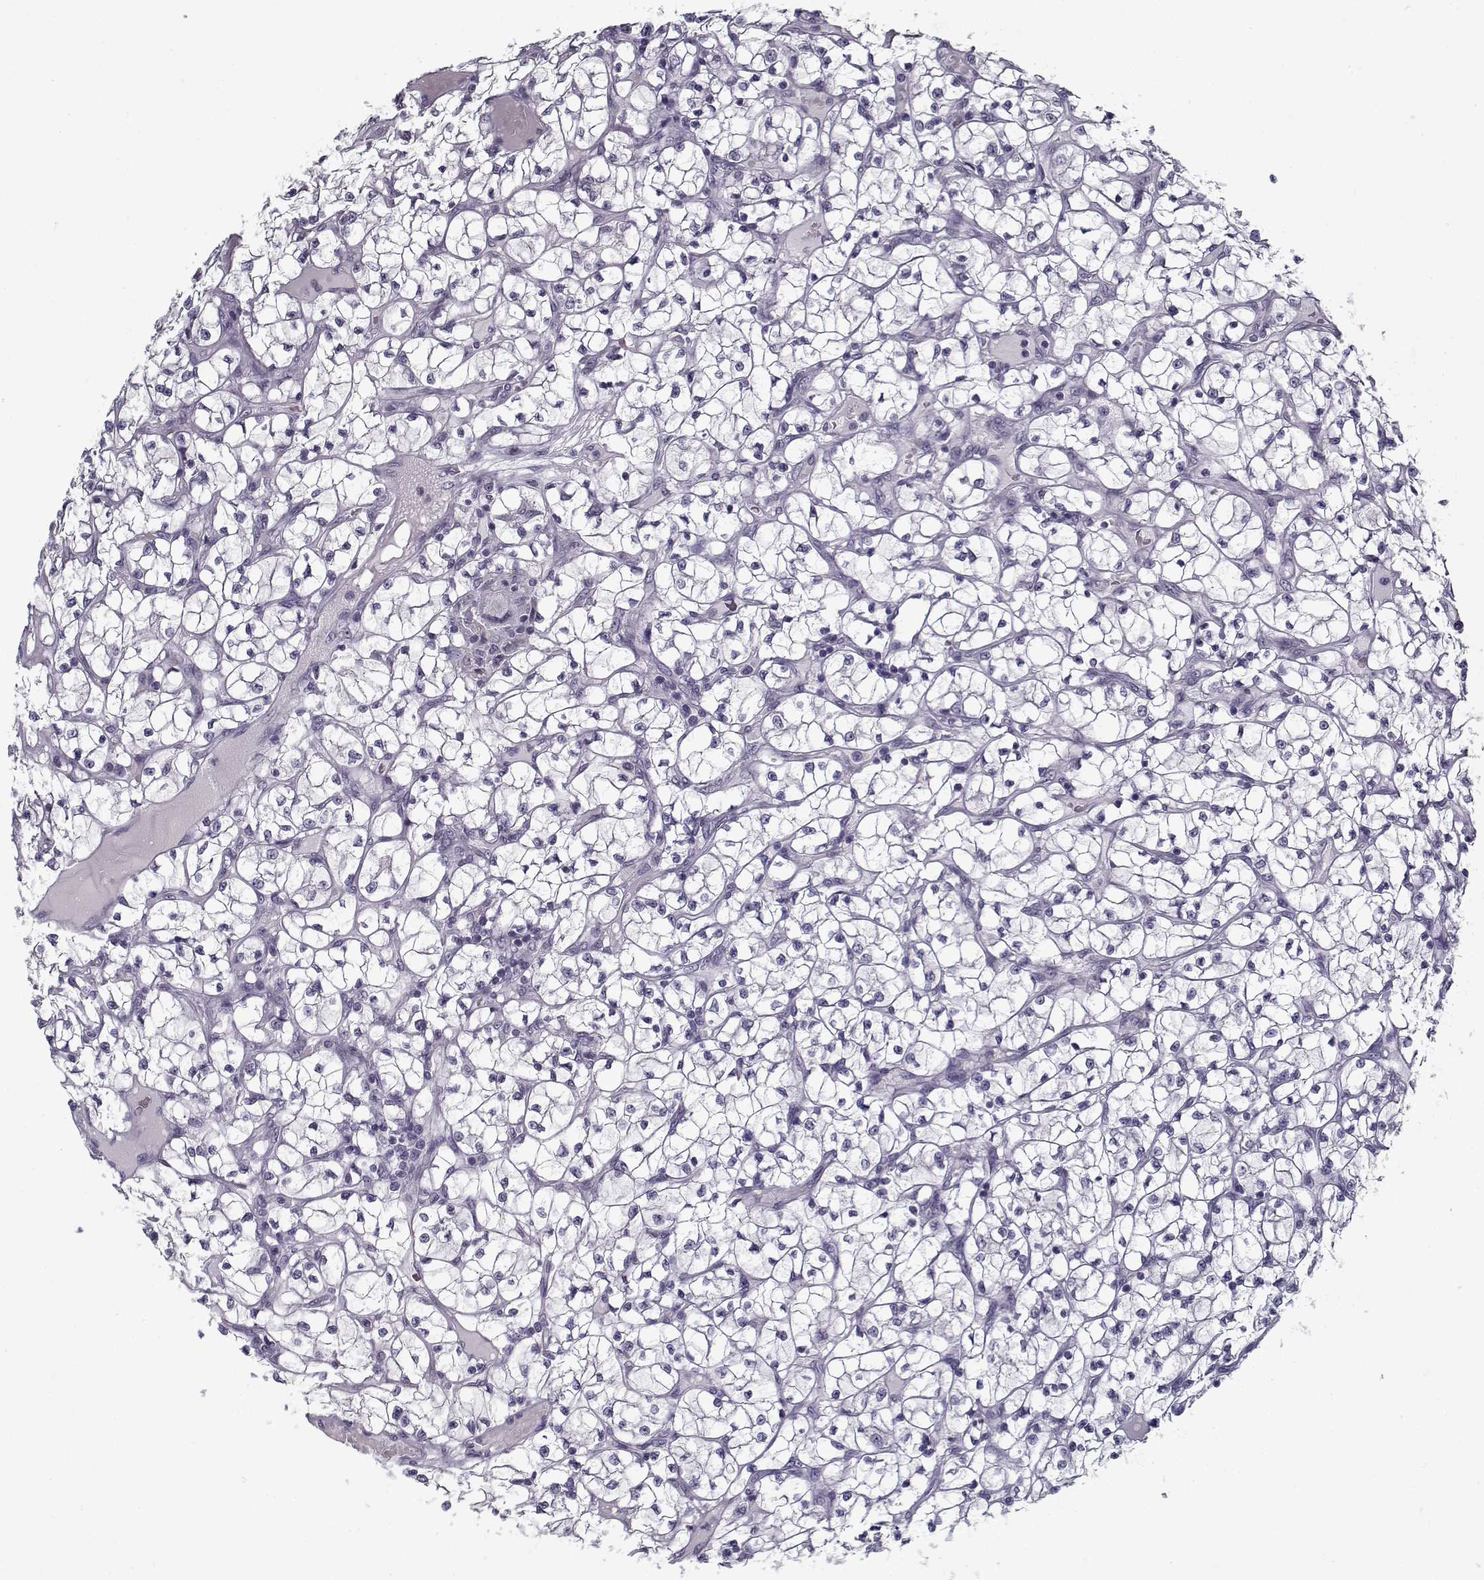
{"staining": {"intensity": "negative", "quantity": "none", "location": "none"}, "tissue": "renal cancer", "cell_type": "Tumor cells", "image_type": "cancer", "snomed": [{"axis": "morphology", "description": "Adenocarcinoma, NOS"}, {"axis": "topography", "description": "Kidney"}], "caption": "Tumor cells show no significant expression in renal adenocarcinoma. The staining was performed using DAB (3,3'-diaminobenzidine) to visualize the protein expression in brown, while the nuclei were stained in blue with hematoxylin (Magnification: 20x).", "gene": "RNF32", "patient": {"sex": "female", "age": 64}}